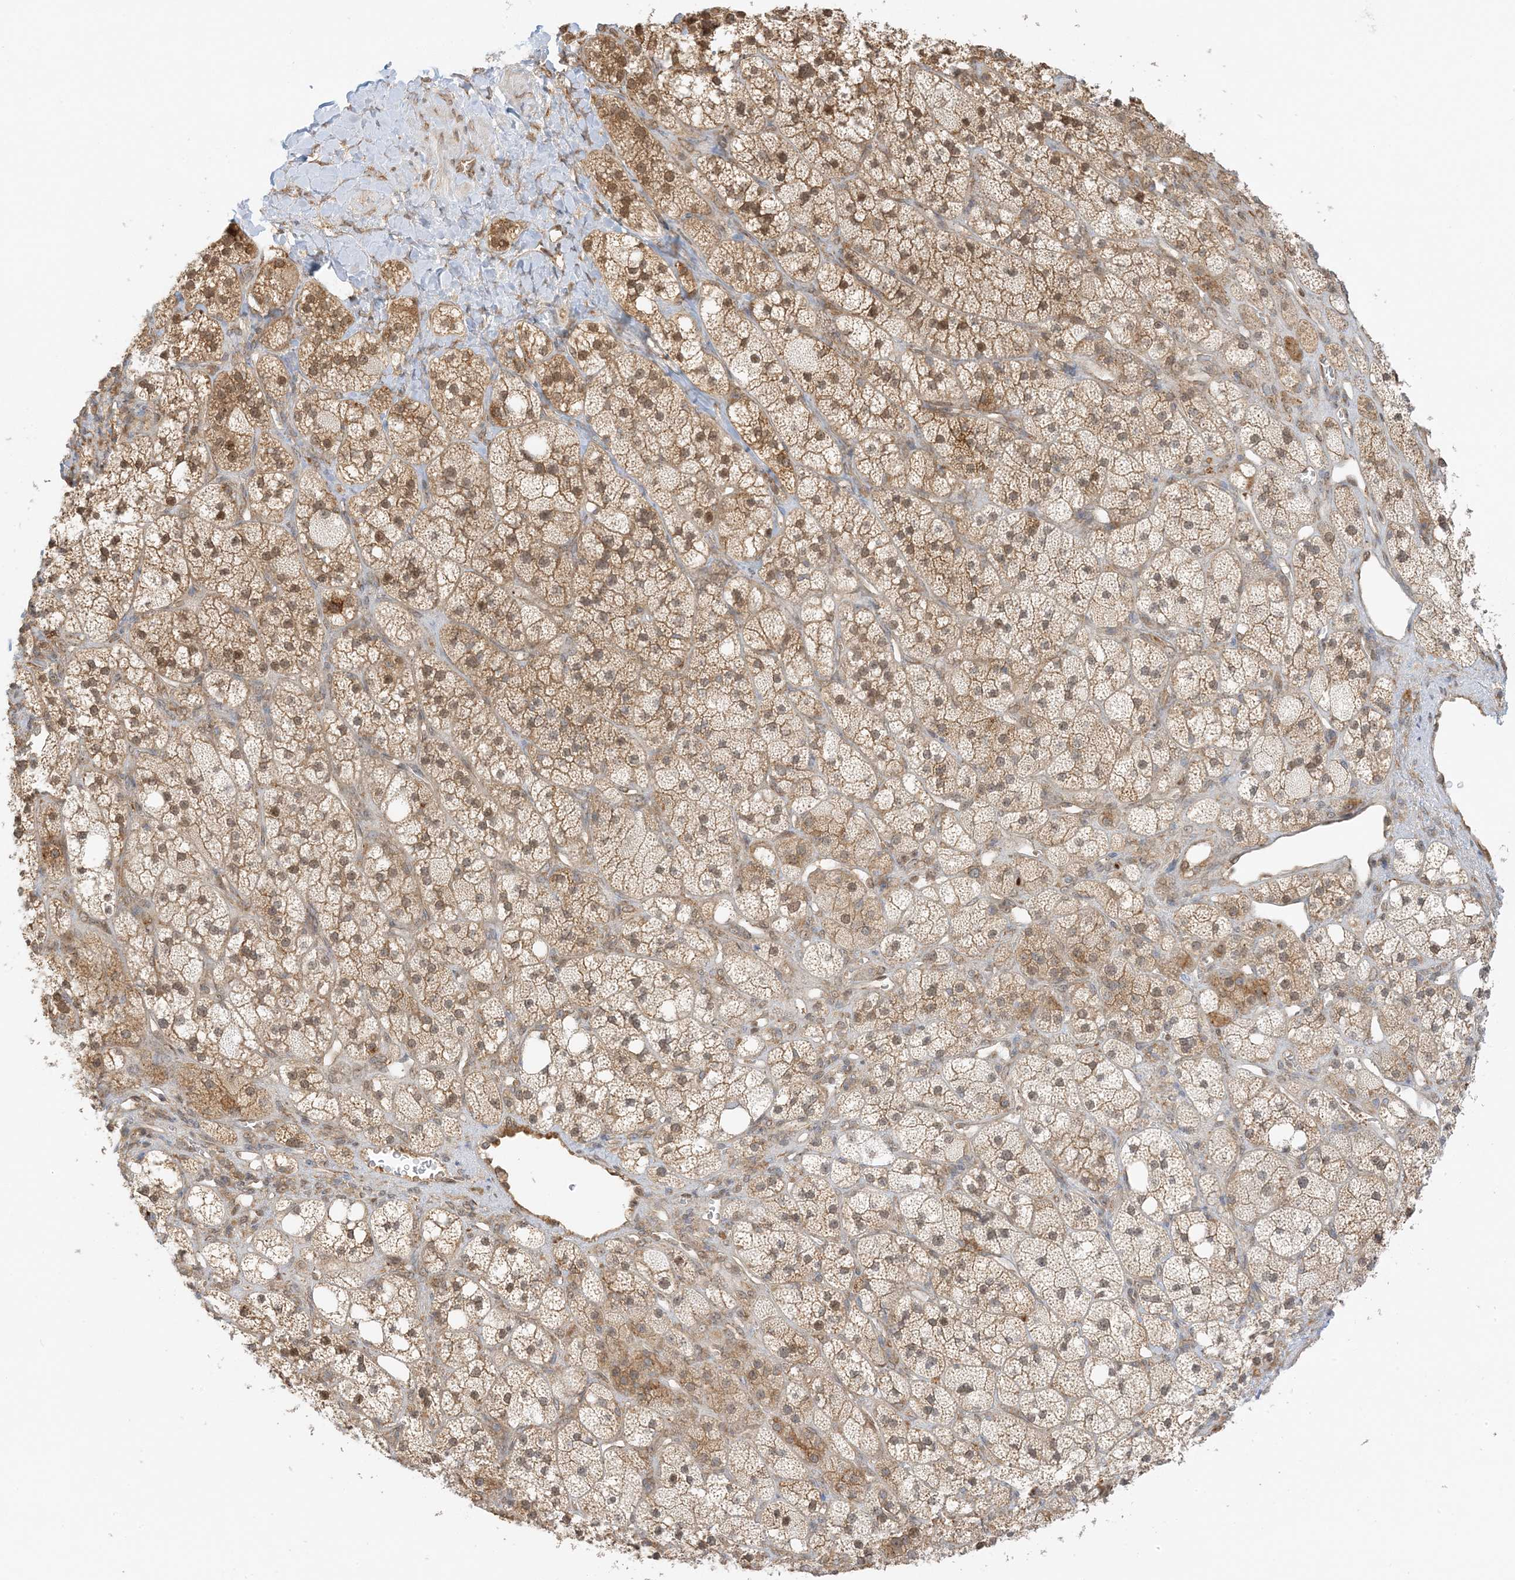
{"staining": {"intensity": "moderate", "quantity": ">75%", "location": "cytoplasmic/membranous,nuclear"}, "tissue": "adrenal gland", "cell_type": "Glandular cells", "image_type": "normal", "snomed": [{"axis": "morphology", "description": "Normal tissue, NOS"}, {"axis": "topography", "description": "Adrenal gland"}], "caption": "Adrenal gland stained for a protein displays moderate cytoplasmic/membranous,nuclear positivity in glandular cells.", "gene": "UBAP2L", "patient": {"sex": "male", "age": 61}}